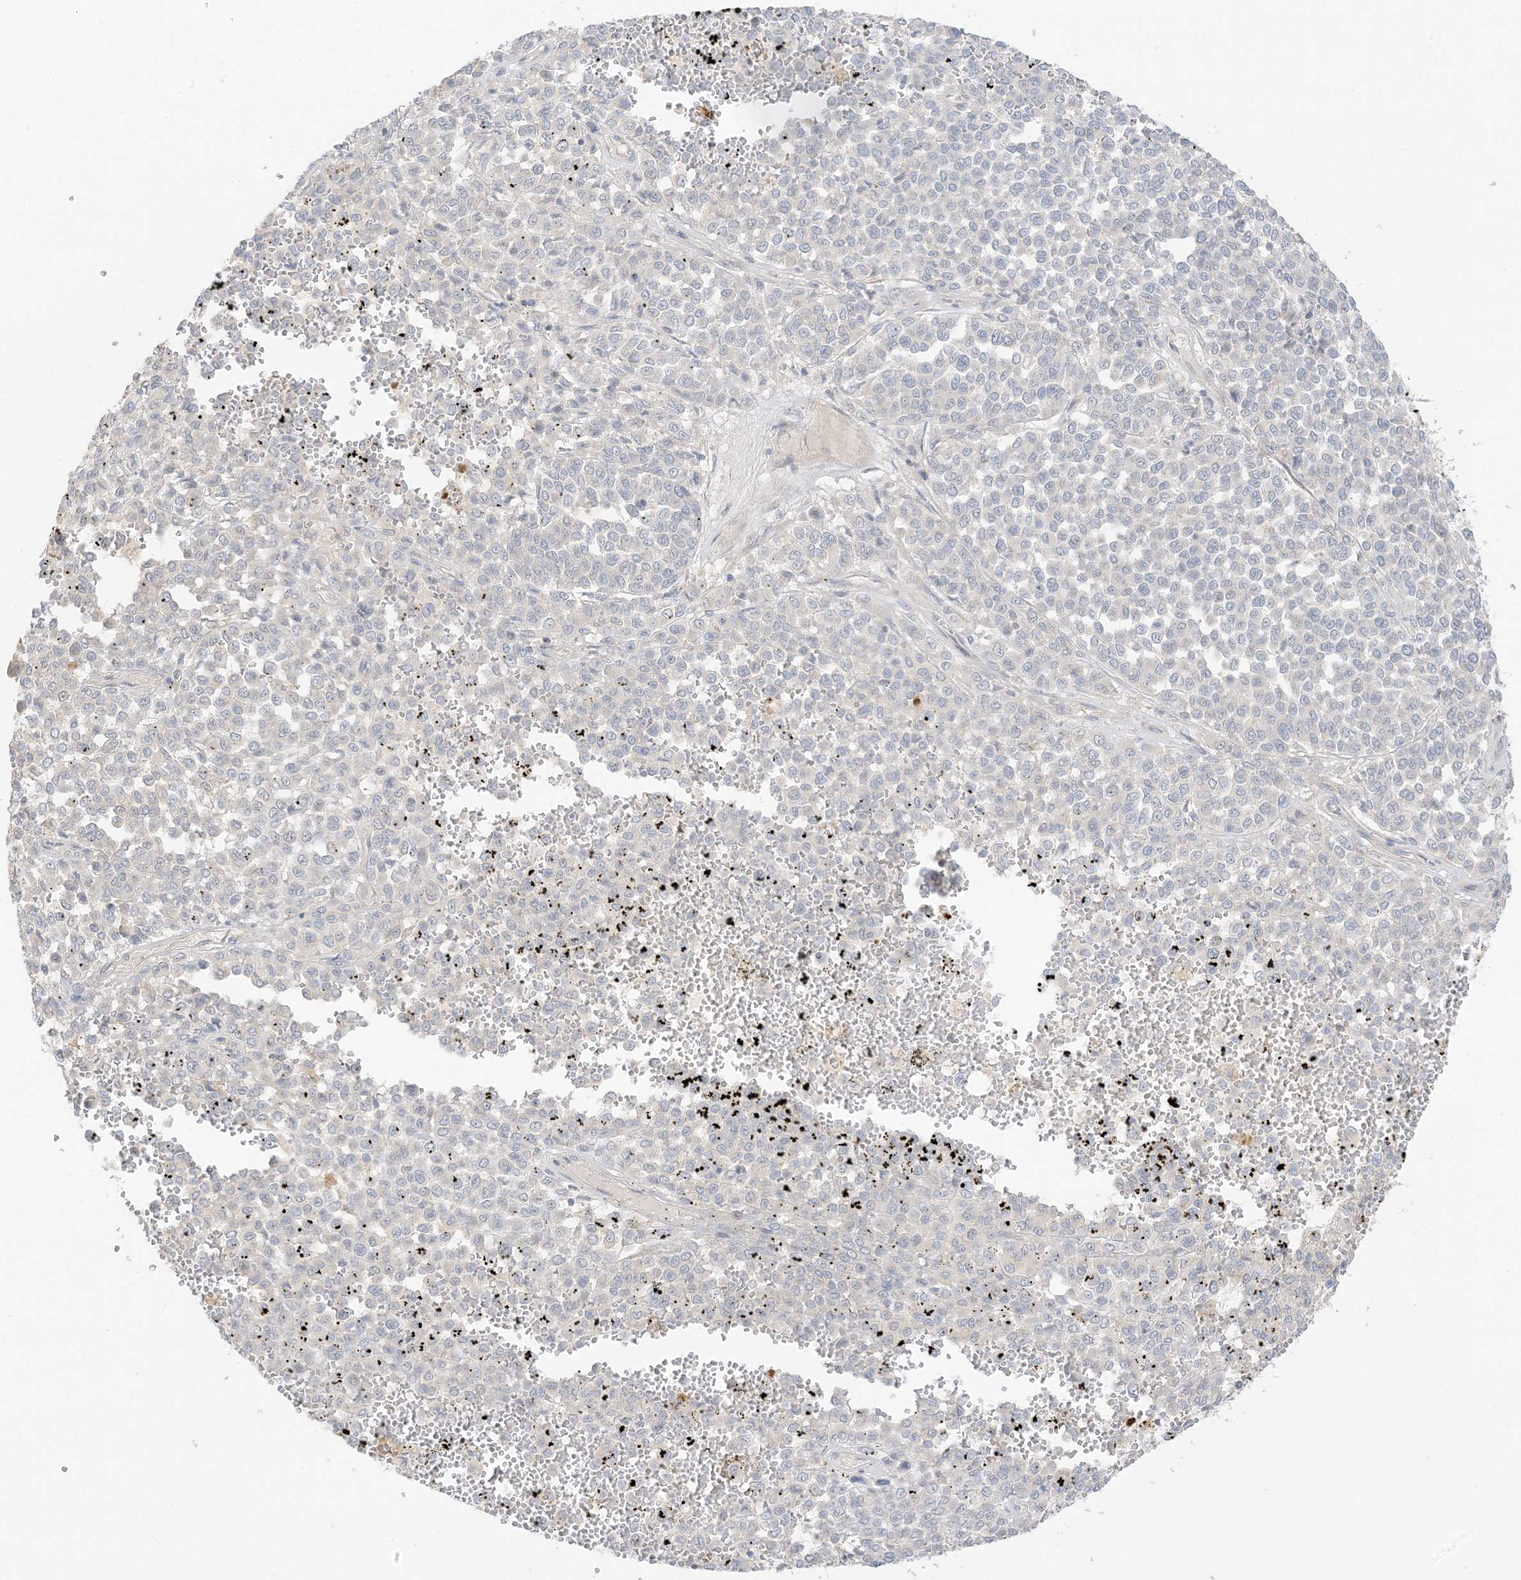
{"staining": {"intensity": "negative", "quantity": "none", "location": "none"}, "tissue": "melanoma", "cell_type": "Tumor cells", "image_type": "cancer", "snomed": [{"axis": "morphology", "description": "Malignant melanoma, Metastatic site"}, {"axis": "topography", "description": "Pancreas"}], "caption": "Tumor cells show no significant expression in melanoma.", "gene": "ETAA1", "patient": {"sex": "female", "age": 30}}